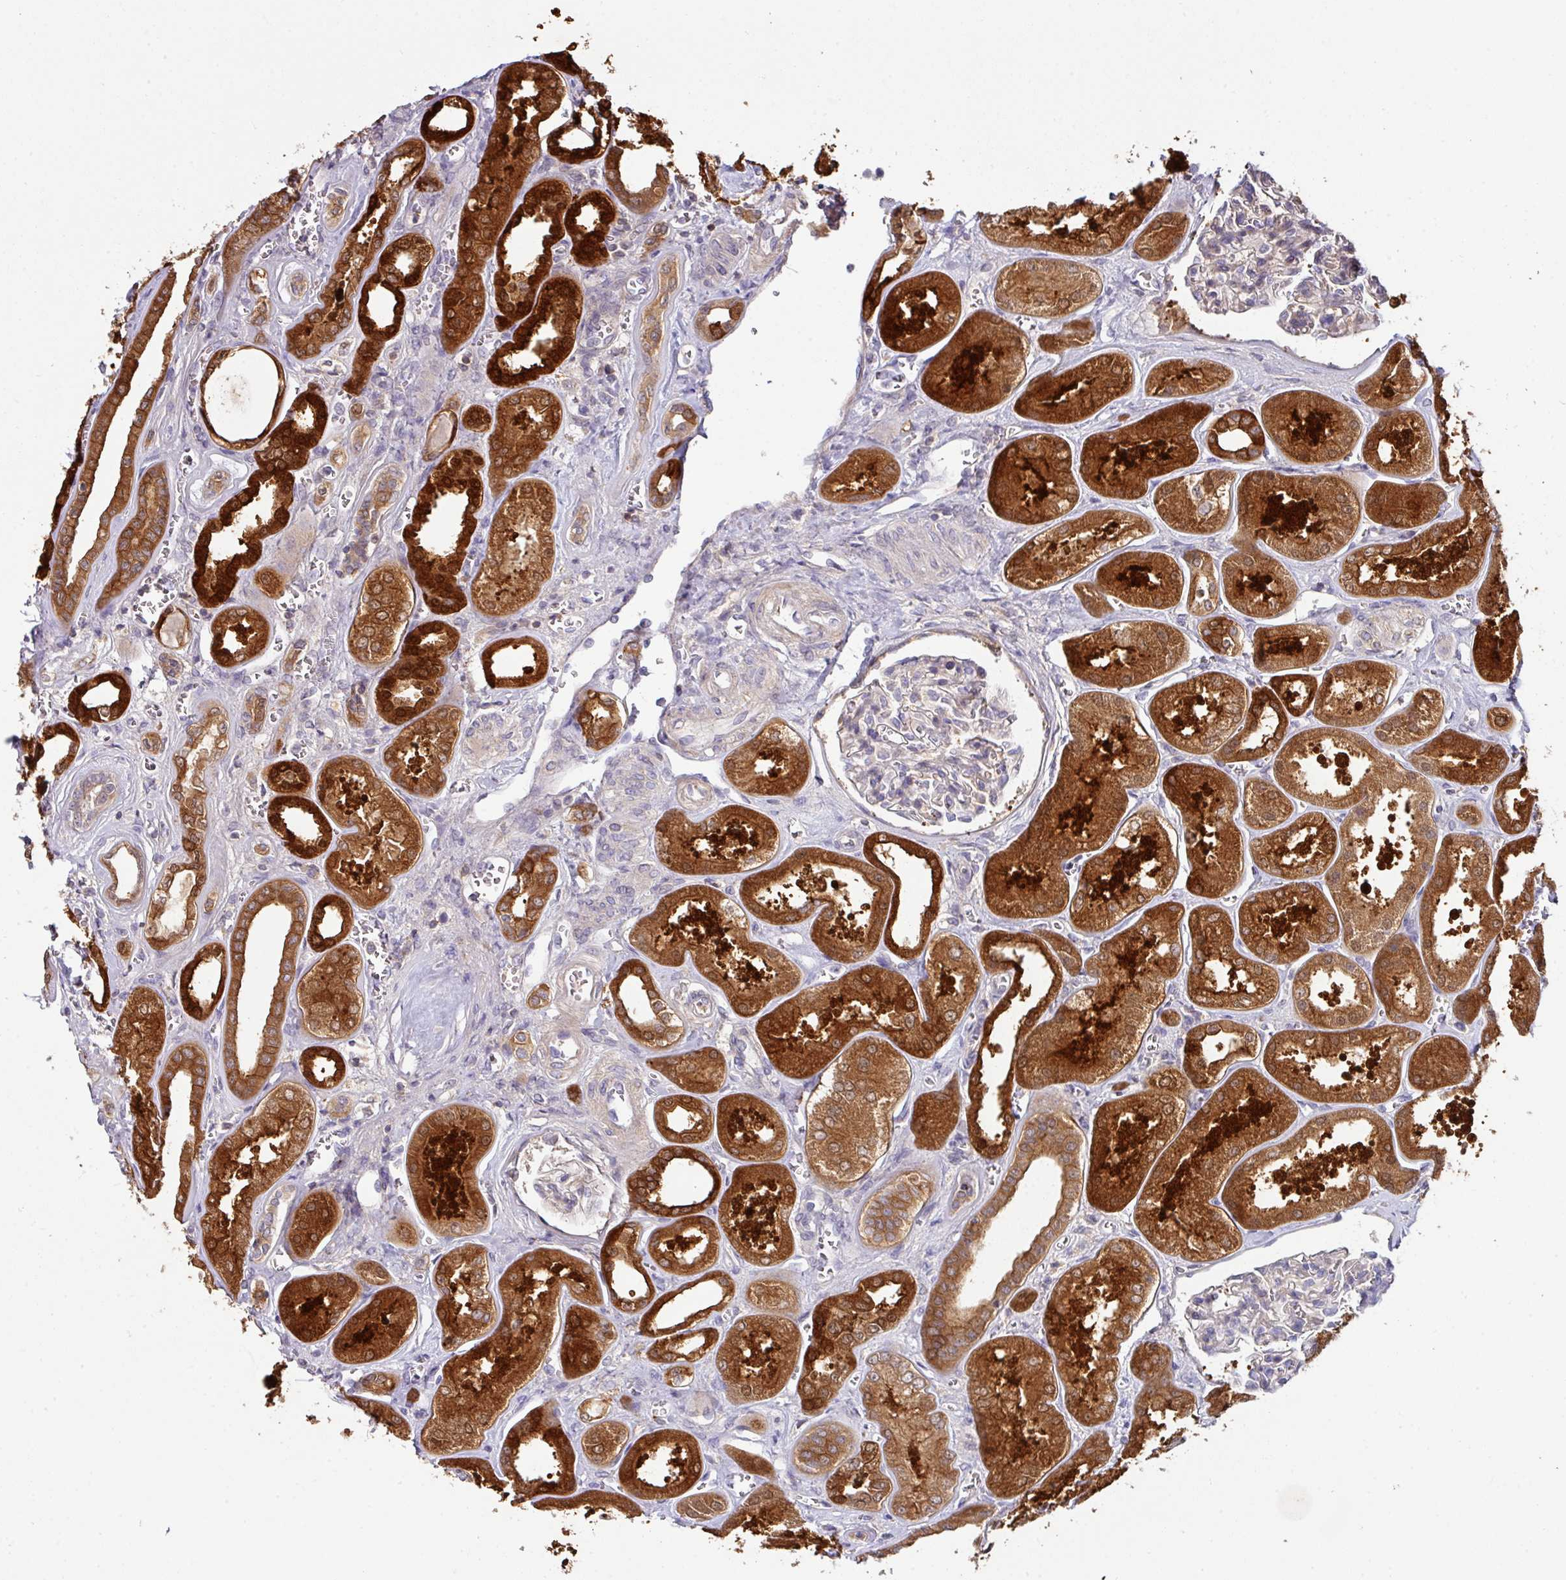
{"staining": {"intensity": "negative", "quantity": "none", "location": "none"}, "tissue": "kidney", "cell_type": "Cells in glomeruli", "image_type": "normal", "snomed": [{"axis": "morphology", "description": "Normal tissue, NOS"}, {"axis": "morphology", "description": "Adenocarcinoma, NOS"}, {"axis": "topography", "description": "Kidney"}], "caption": "The histopathology image demonstrates no significant positivity in cells in glomeruli of kidney.", "gene": "SLAMF6", "patient": {"sex": "female", "age": 68}}